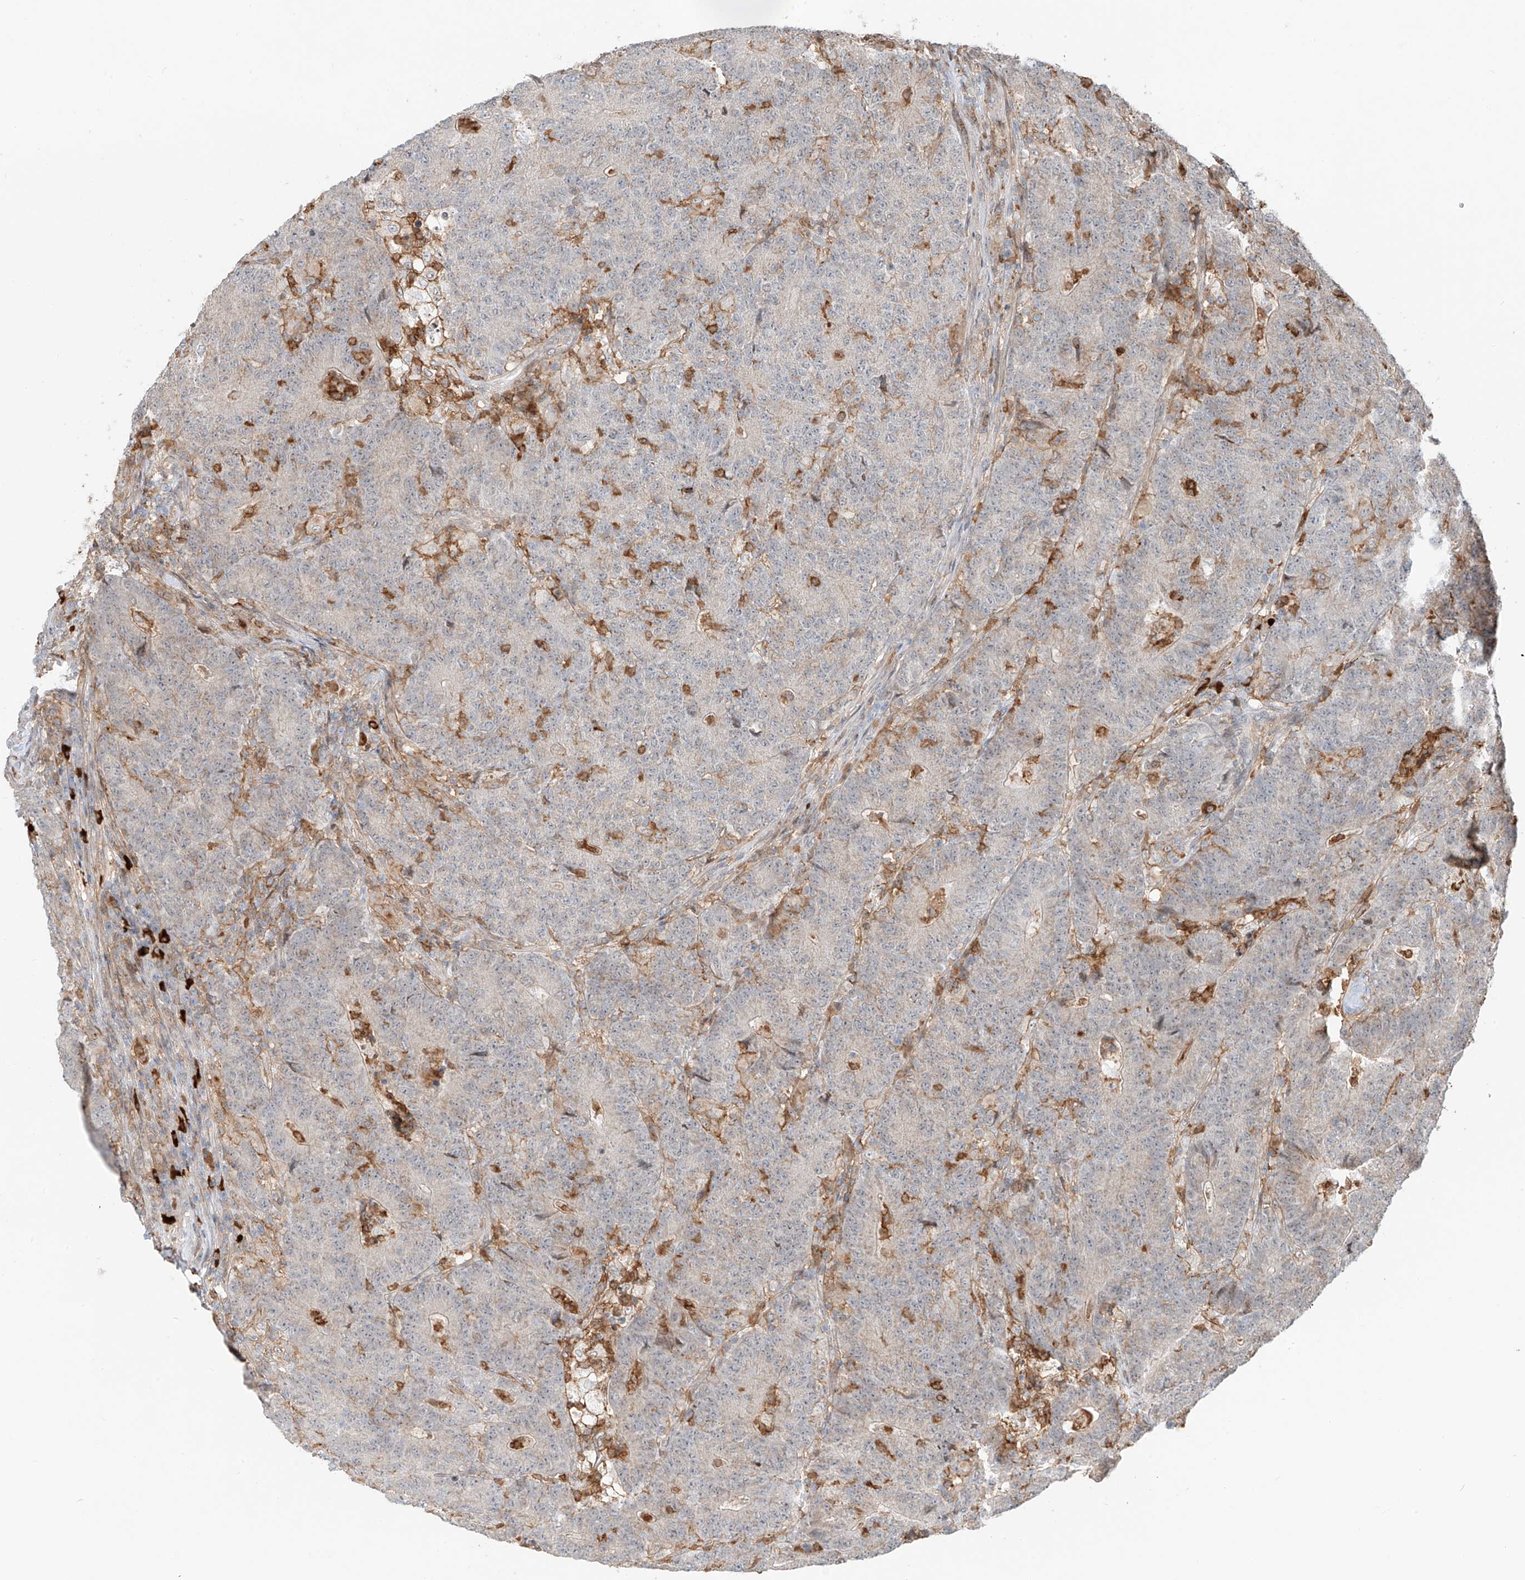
{"staining": {"intensity": "negative", "quantity": "none", "location": "none"}, "tissue": "colorectal cancer", "cell_type": "Tumor cells", "image_type": "cancer", "snomed": [{"axis": "morphology", "description": "Normal tissue, NOS"}, {"axis": "morphology", "description": "Adenocarcinoma, NOS"}, {"axis": "topography", "description": "Colon"}], "caption": "IHC of colorectal cancer (adenocarcinoma) reveals no positivity in tumor cells.", "gene": "CEP162", "patient": {"sex": "female", "age": 75}}